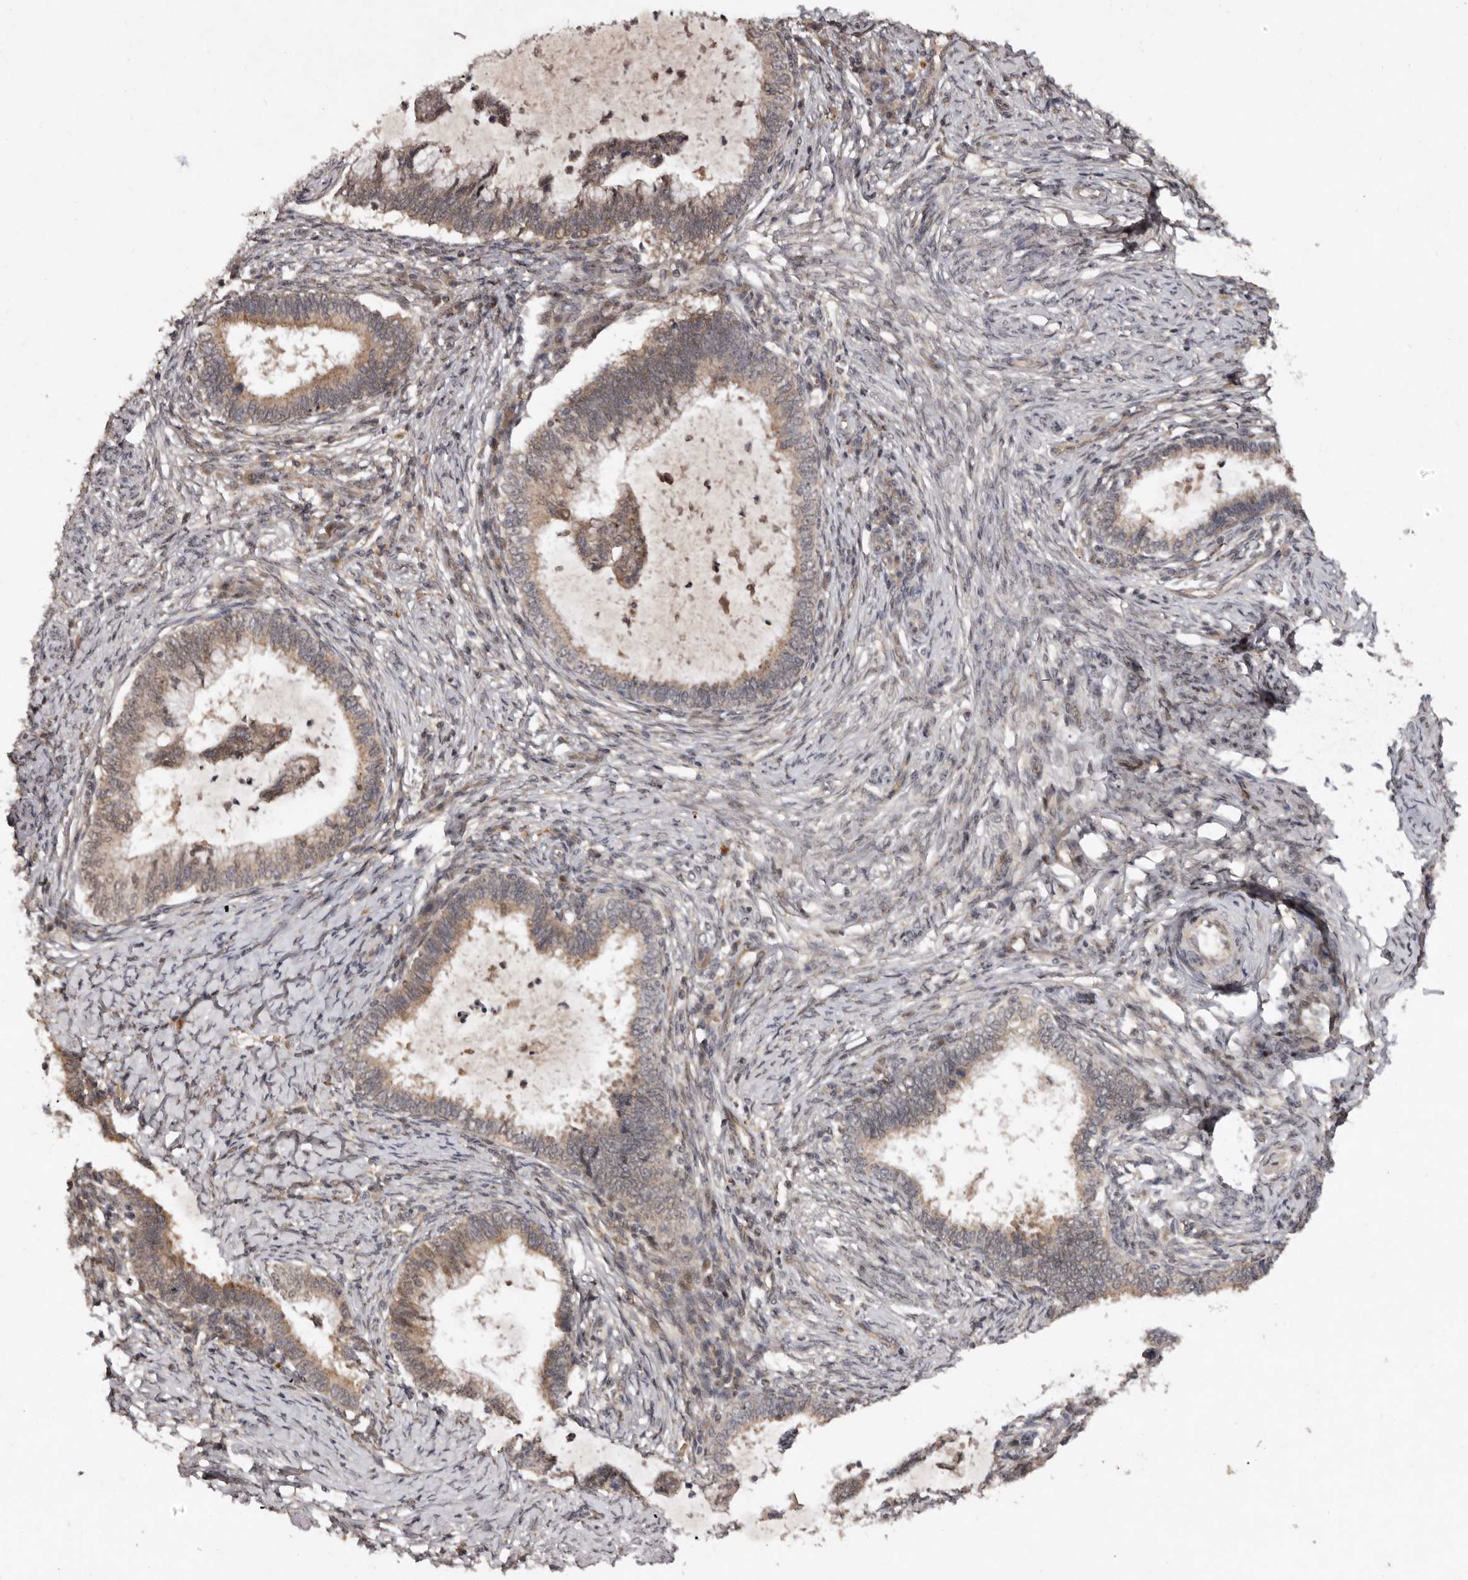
{"staining": {"intensity": "moderate", "quantity": ">75%", "location": "cytoplasmic/membranous"}, "tissue": "cervical cancer", "cell_type": "Tumor cells", "image_type": "cancer", "snomed": [{"axis": "morphology", "description": "Adenocarcinoma, NOS"}, {"axis": "topography", "description": "Cervix"}], "caption": "DAB immunohistochemical staining of human adenocarcinoma (cervical) shows moderate cytoplasmic/membranous protein staining in about >75% of tumor cells.", "gene": "ABL1", "patient": {"sex": "female", "age": 36}}